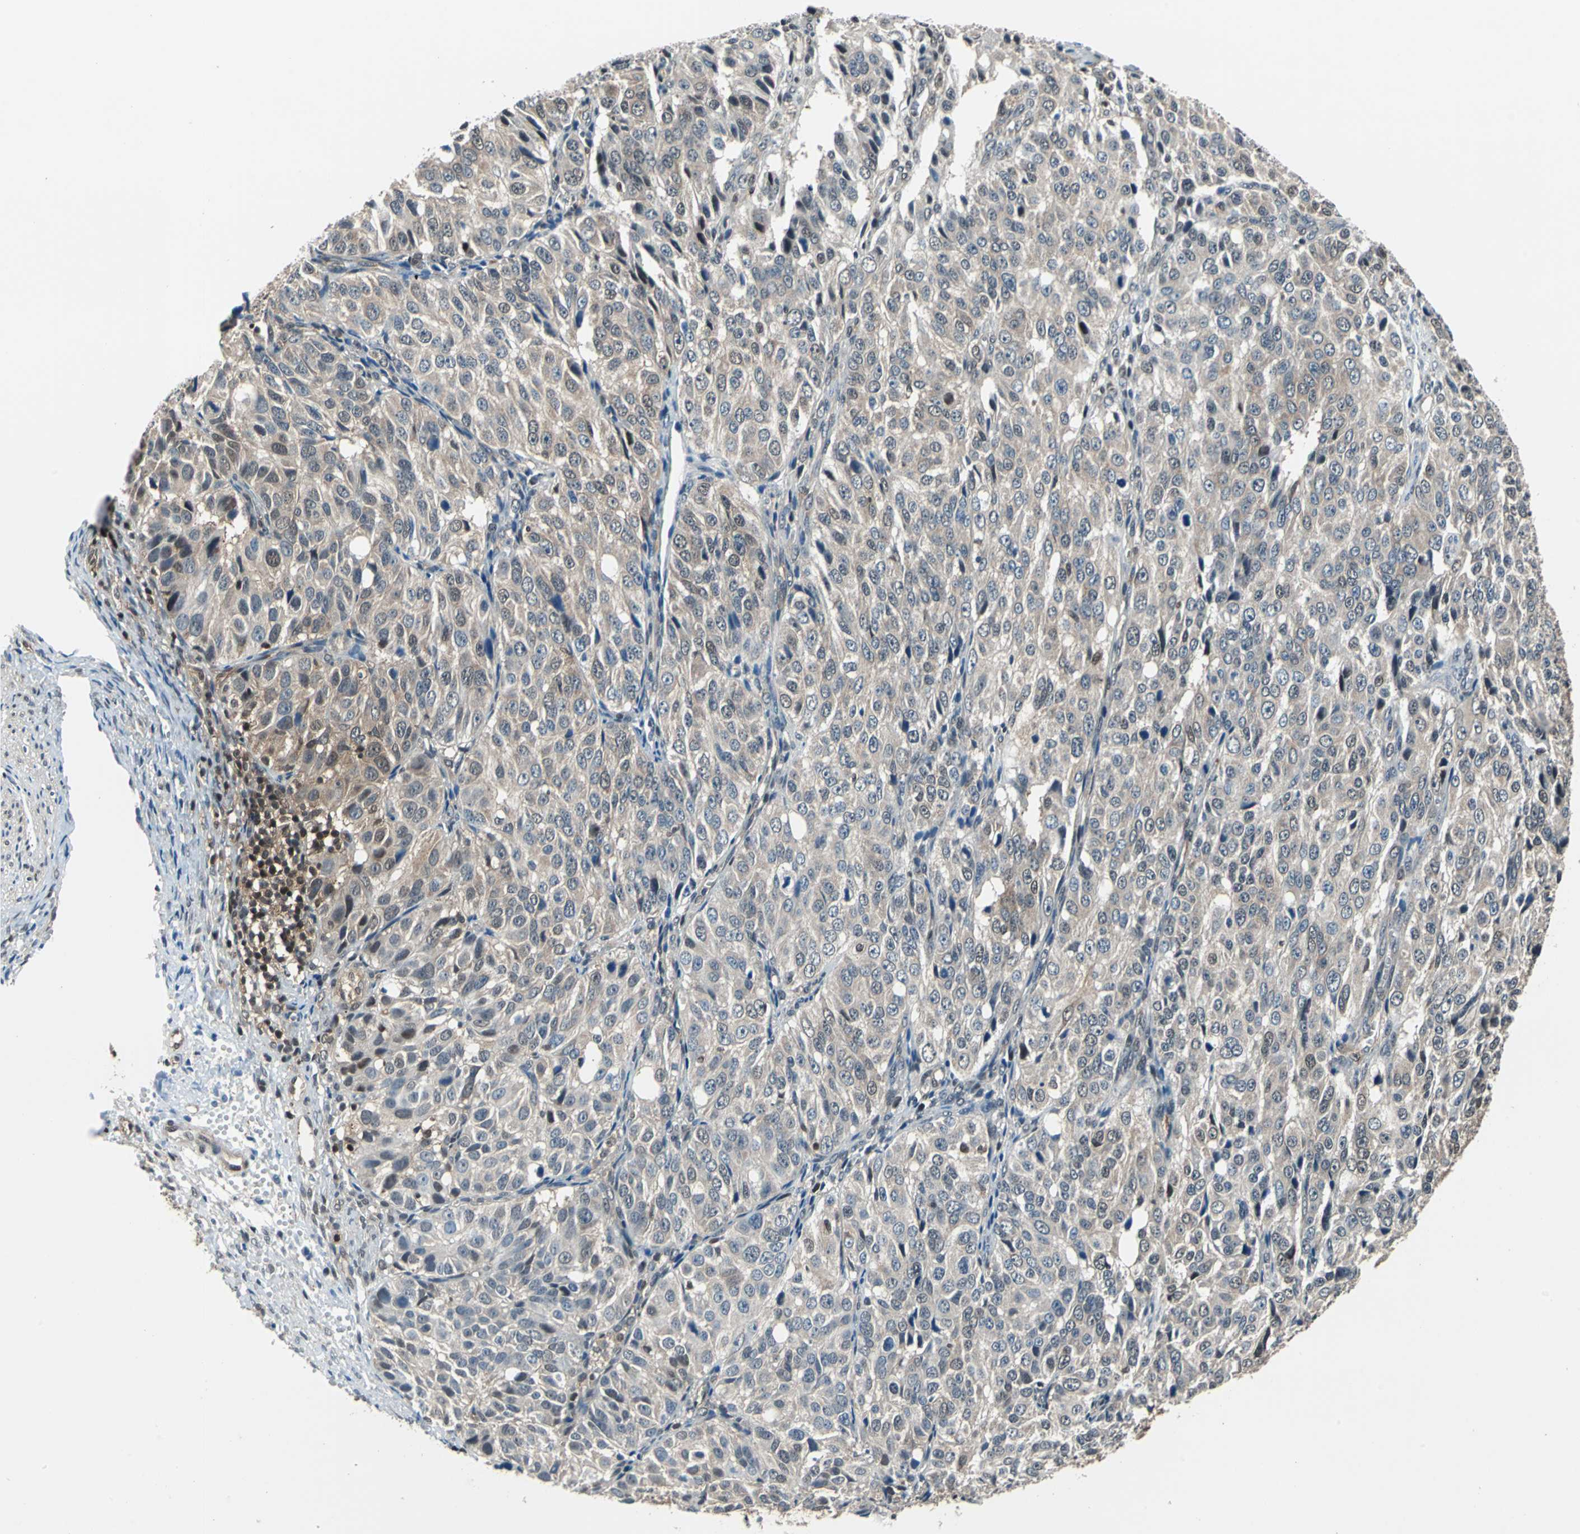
{"staining": {"intensity": "moderate", "quantity": "25%-75%", "location": "cytoplasmic/membranous,nuclear"}, "tissue": "ovarian cancer", "cell_type": "Tumor cells", "image_type": "cancer", "snomed": [{"axis": "morphology", "description": "Carcinoma, endometroid"}, {"axis": "topography", "description": "Ovary"}], "caption": "Endometroid carcinoma (ovarian) stained with a brown dye displays moderate cytoplasmic/membranous and nuclear positive positivity in about 25%-75% of tumor cells.", "gene": "PSME1", "patient": {"sex": "female", "age": 51}}